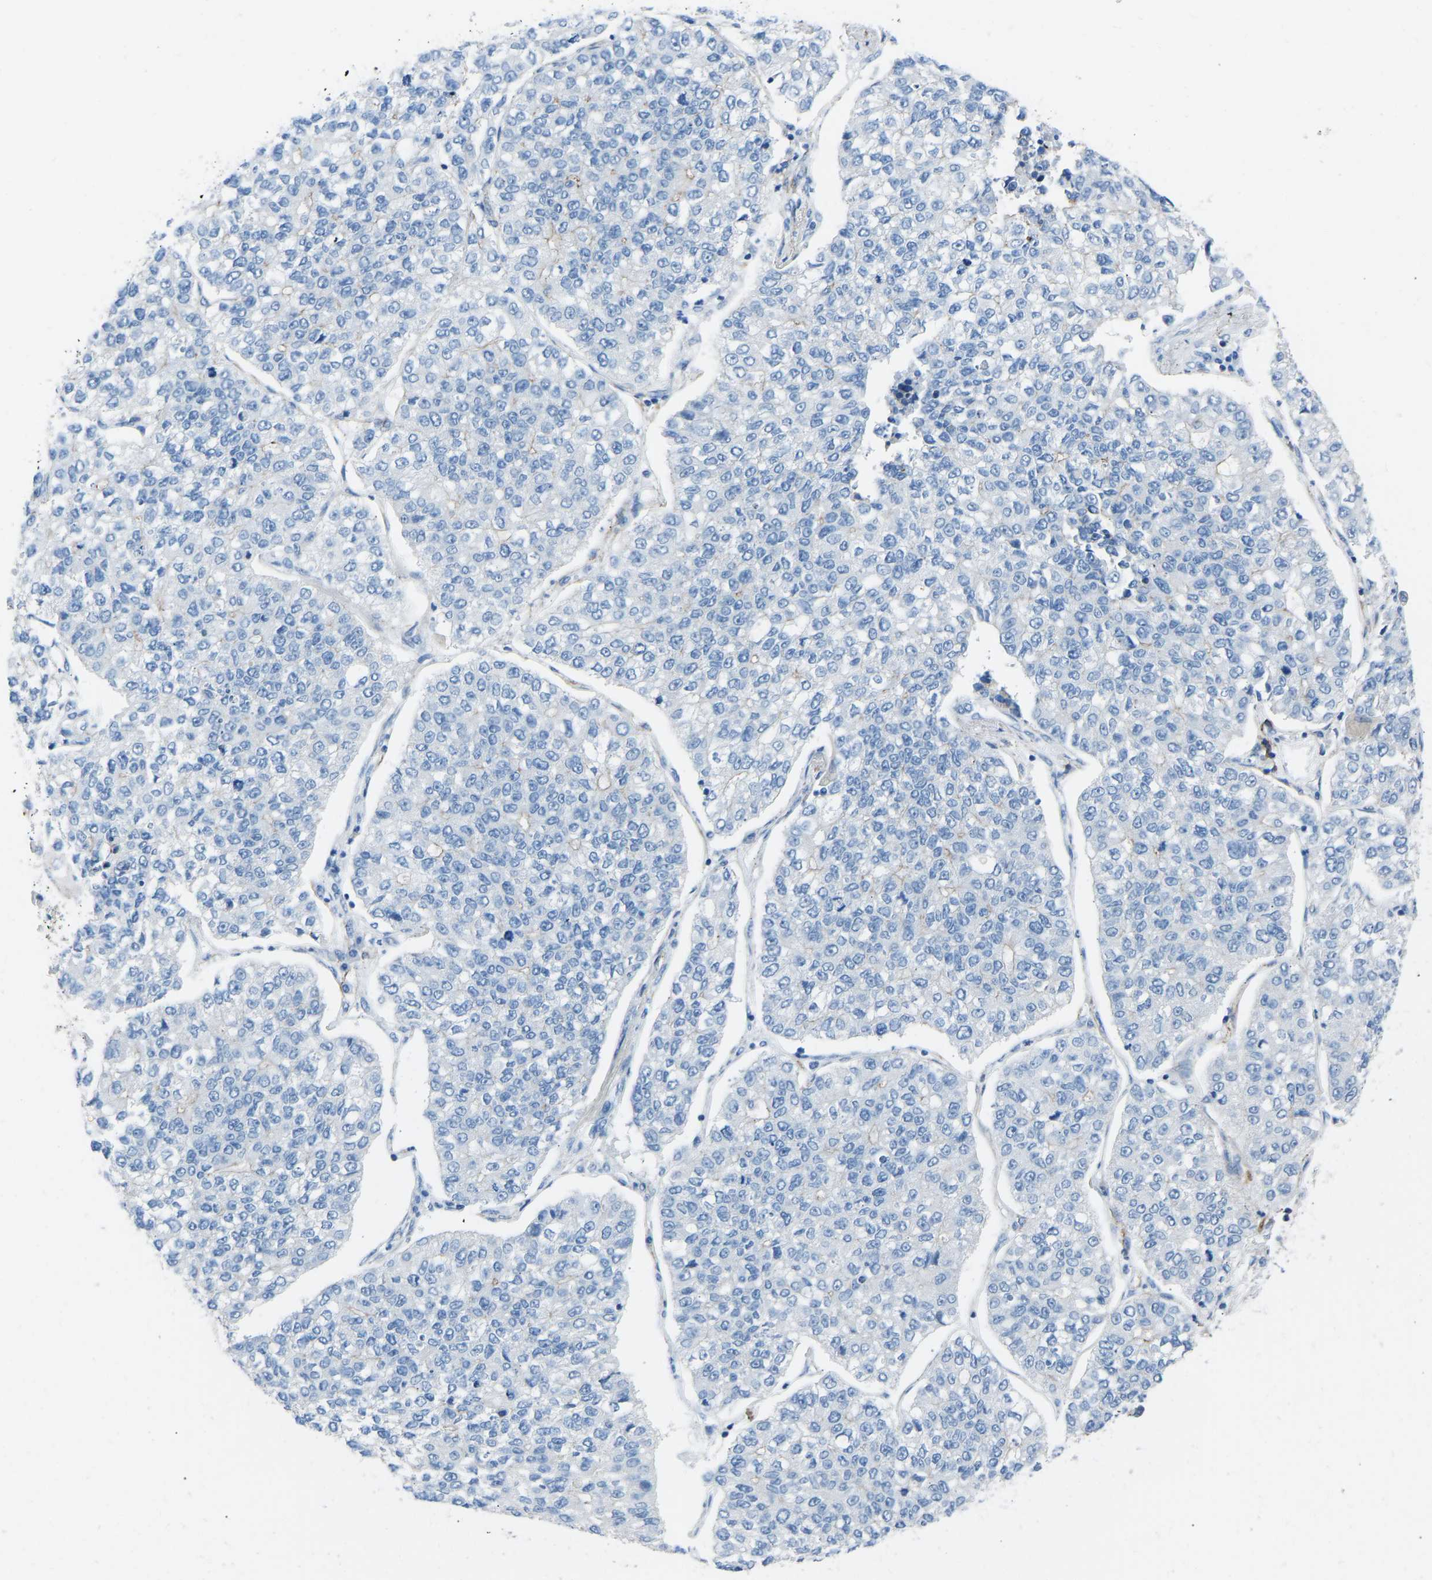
{"staining": {"intensity": "negative", "quantity": "none", "location": "none"}, "tissue": "lung cancer", "cell_type": "Tumor cells", "image_type": "cancer", "snomed": [{"axis": "morphology", "description": "Adenocarcinoma, NOS"}, {"axis": "topography", "description": "Lung"}], "caption": "An immunohistochemistry histopathology image of lung cancer is shown. There is no staining in tumor cells of lung cancer.", "gene": "MYH10", "patient": {"sex": "male", "age": 49}}